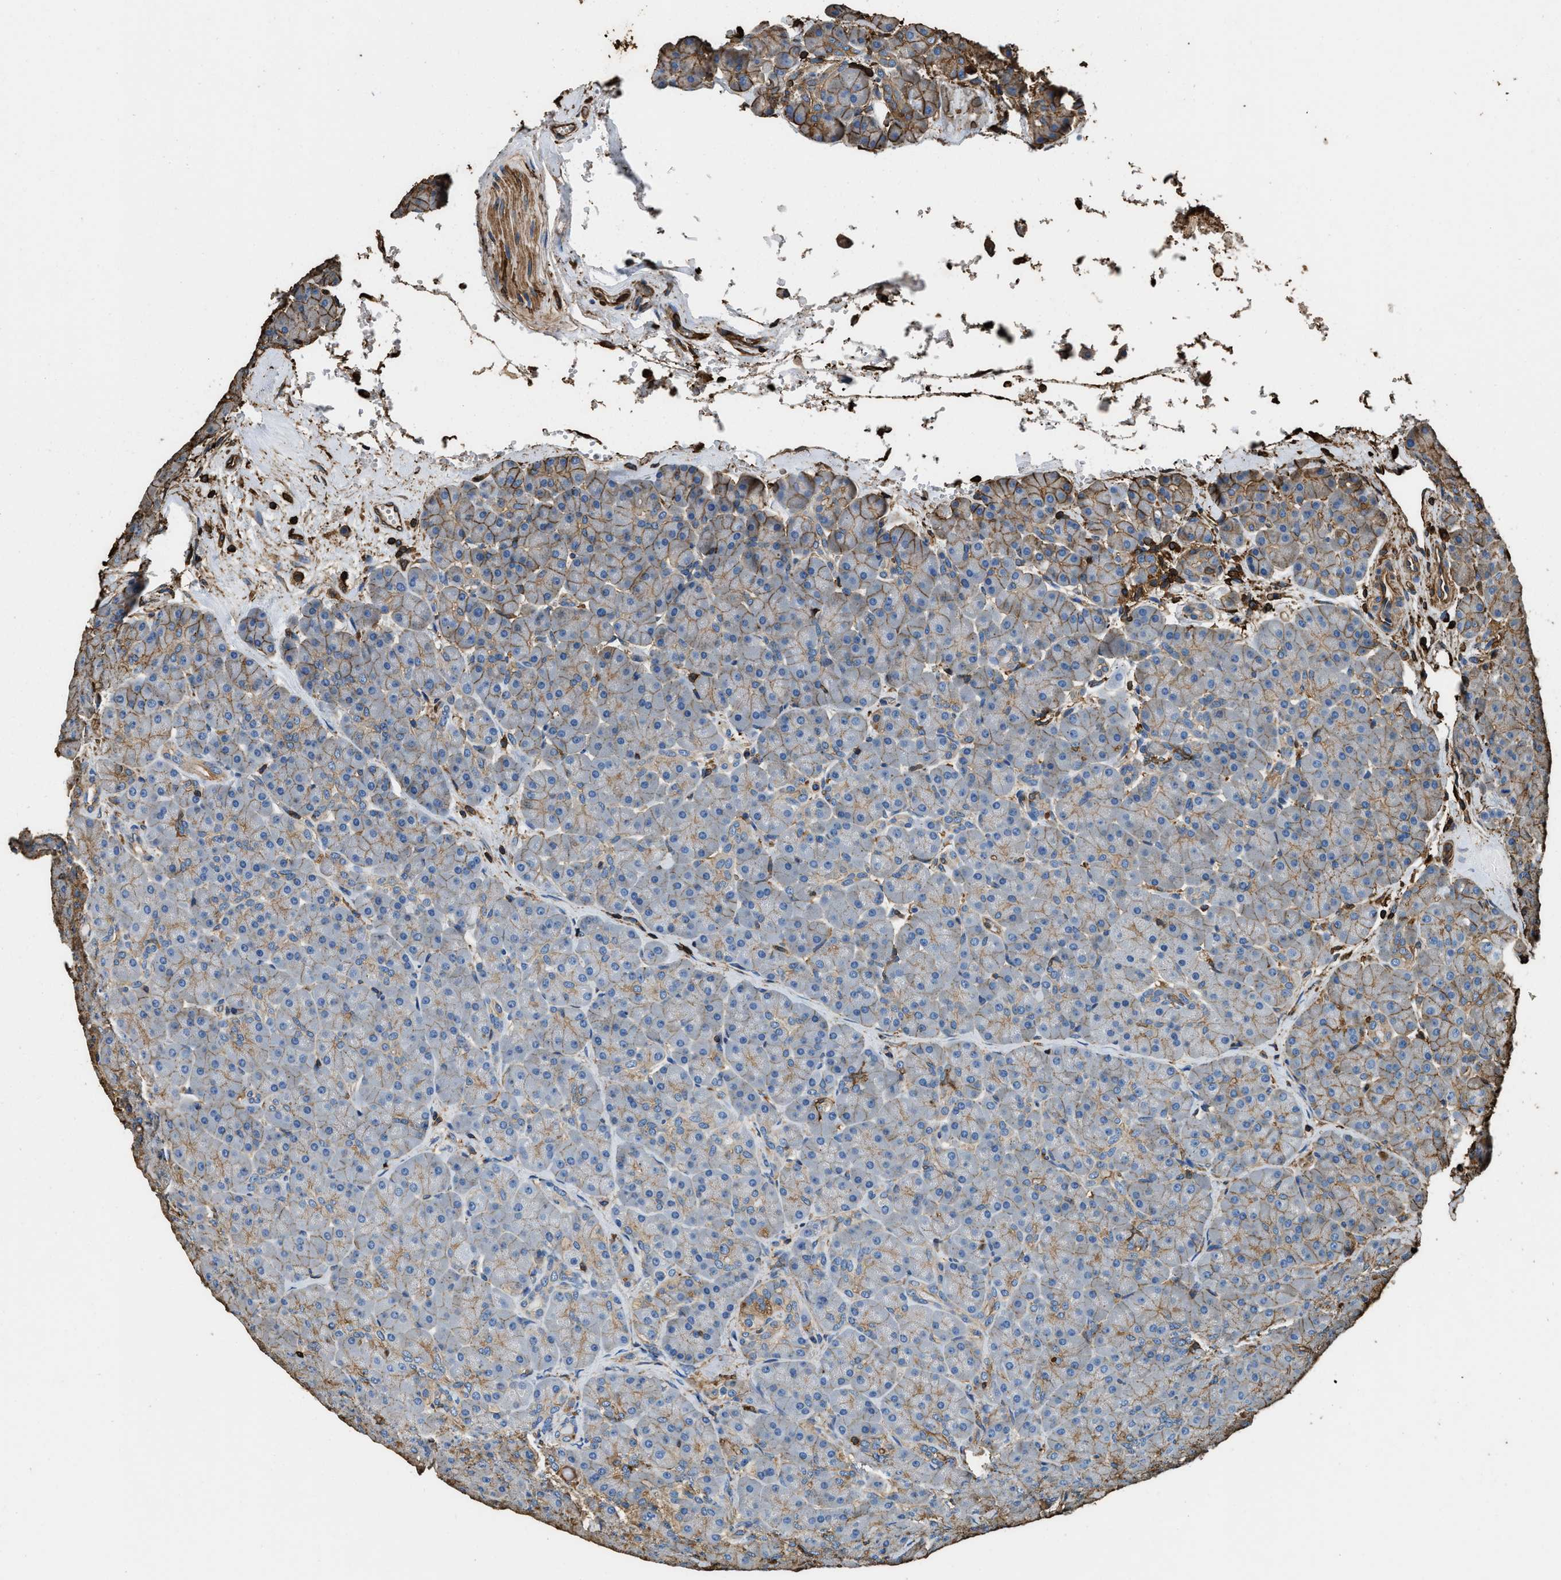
{"staining": {"intensity": "weak", "quantity": "25%-75%", "location": "cytoplasmic/membranous"}, "tissue": "pancreas", "cell_type": "Exocrine glandular cells", "image_type": "normal", "snomed": [{"axis": "morphology", "description": "Normal tissue, NOS"}, {"axis": "topography", "description": "Pancreas"}], "caption": "Immunohistochemistry (IHC) histopathology image of normal pancreas: human pancreas stained using immunohistochemistry (IHC) reveals low levels of weak protein expression localized specifically in the cytoplasmic/membranous of exocrine glandular cells, appearing as a cytoplasmic/membranous brown color.", "gene": "ACCS", "patient": {"sex": "male", "age": 66}}